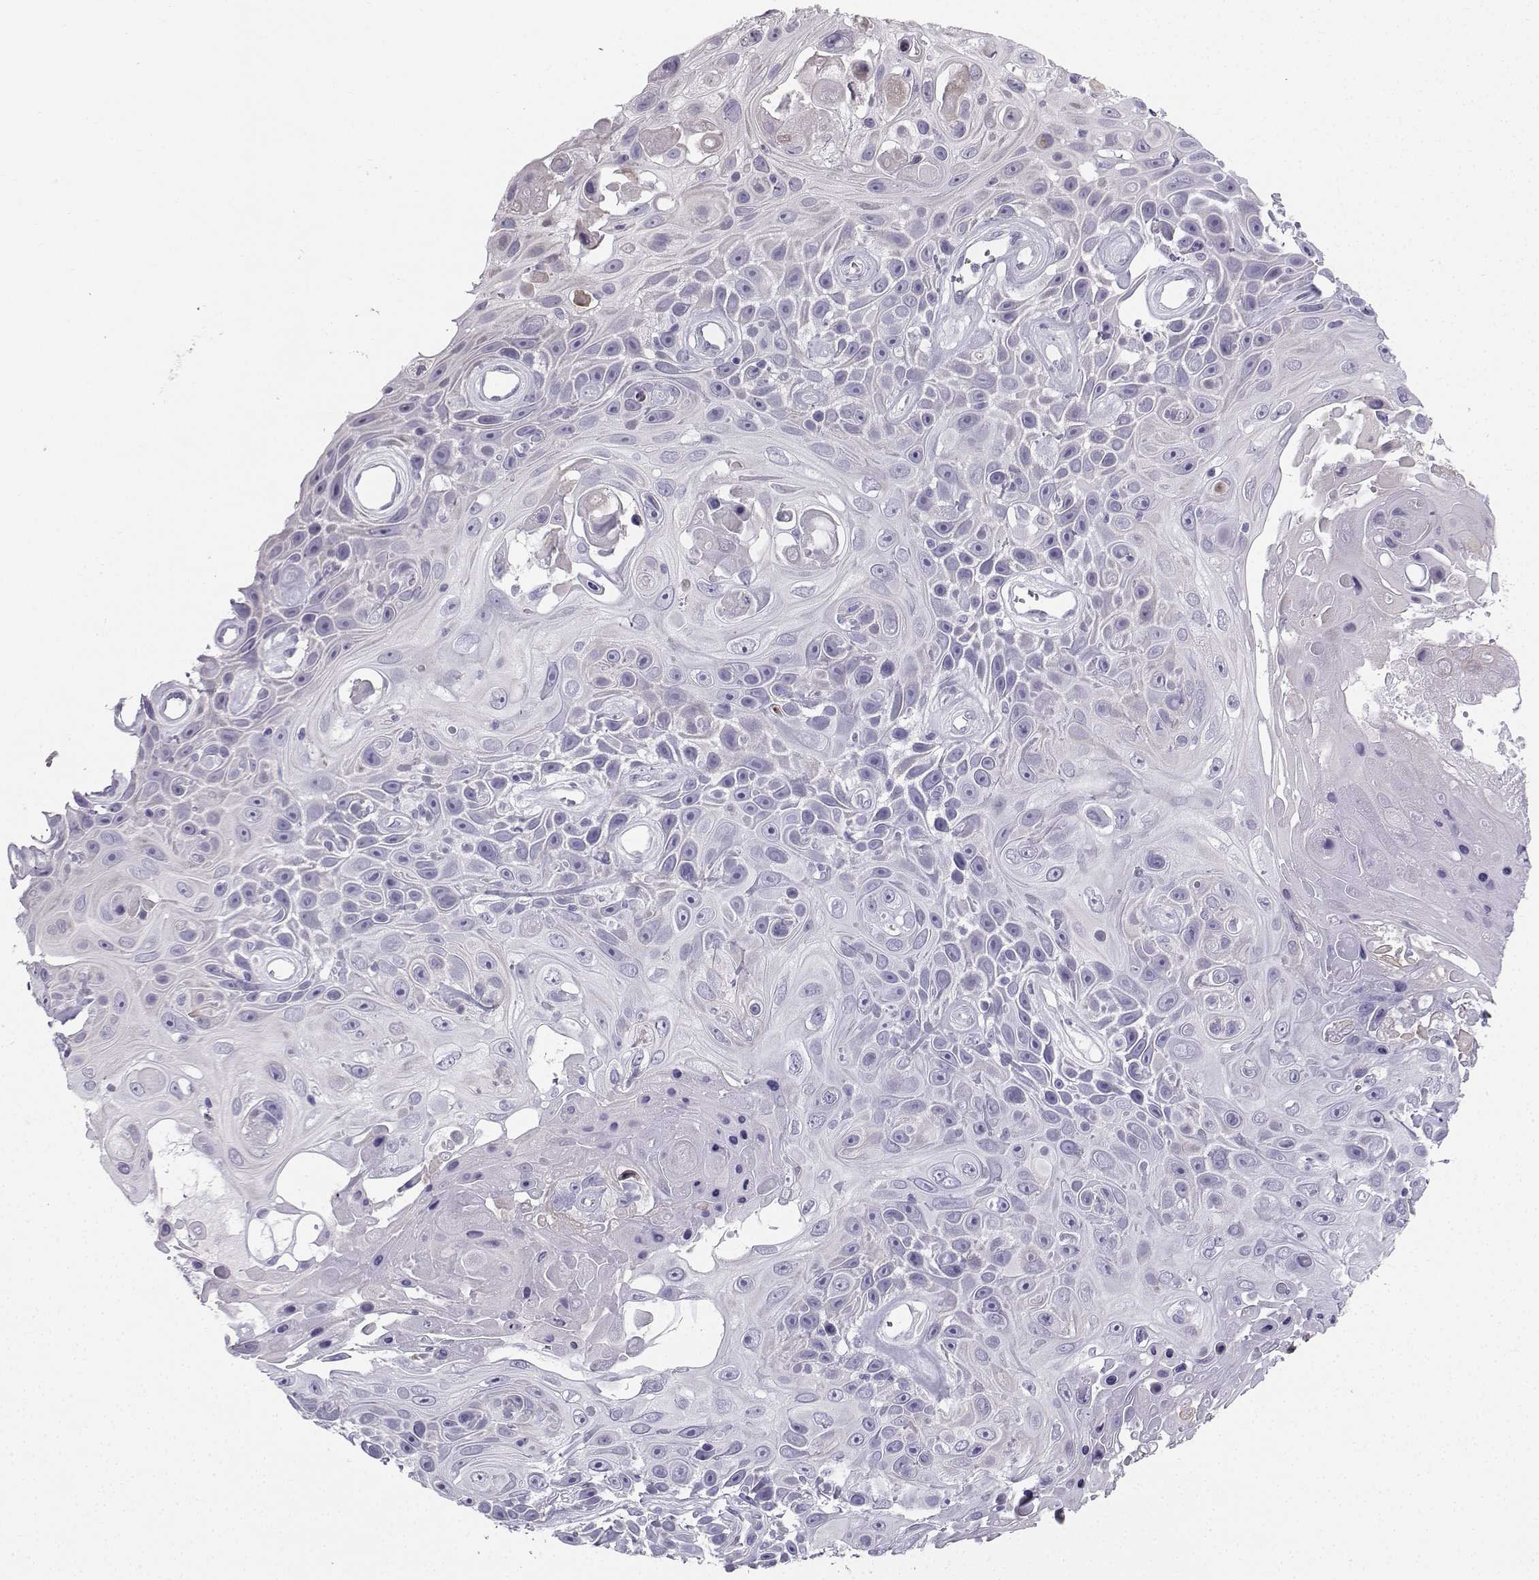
{"staining": {"intensity": "negative", "quantity": "none", "location": "none"}, "tissue": "skin cancer", "cell_type": "Tumor cells", "image_type": "cancer", "snomed": [{"axis": "morphology", "description": "Squamous cell carcinoma, NOS"}, {"axis": "topography", "description": "Skin"}], "caption": "Skin squamous cell carcinoma was stained to show a protein in brown. There is no significant positivity in tumor cells.", "gene": "IQCD", "patient": {"sex": "male", "age": 82}}